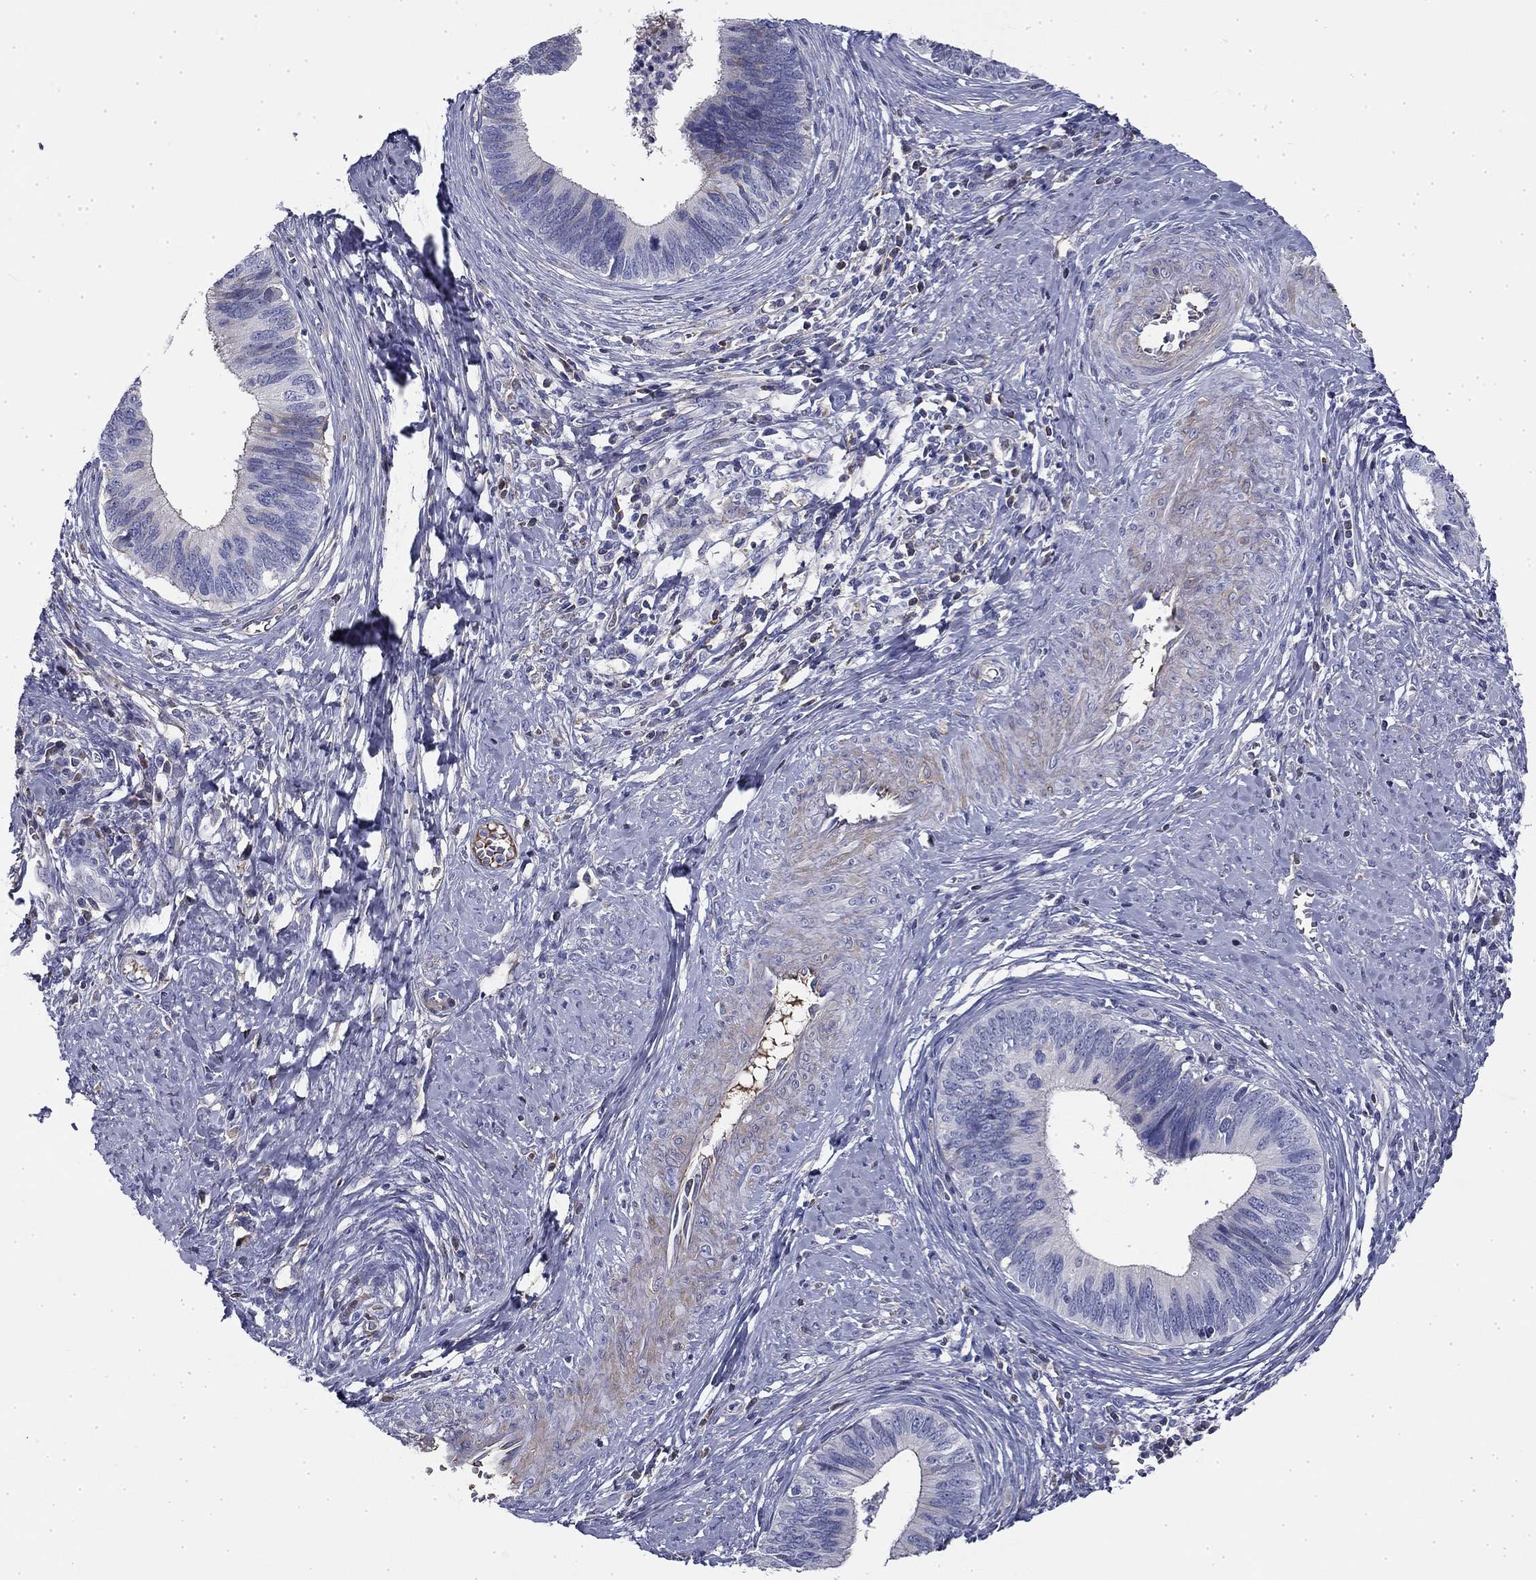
{"staining": {"intensity": "negative", "quantity": "none", "location": "none"}, "tissue": "cervical cancer", "cell_type": "Tumor cells", "image_type": "cancer", "snomed": [{"axis": "morphology", "description": "Adenocarcinoma, NOS"}, {"axis": "topography", "description": "Cervix"}], "caption": "Immunohistochemistry (IHC) photomicrograph of neoplastic tissue: cervical cancer stained with DAB (3,3'-diaminobenzidine) reveals no significant protein positivity in tumor cells.", "gene": "CPLX4", "patient": {"sex": "female", "age": 42}}